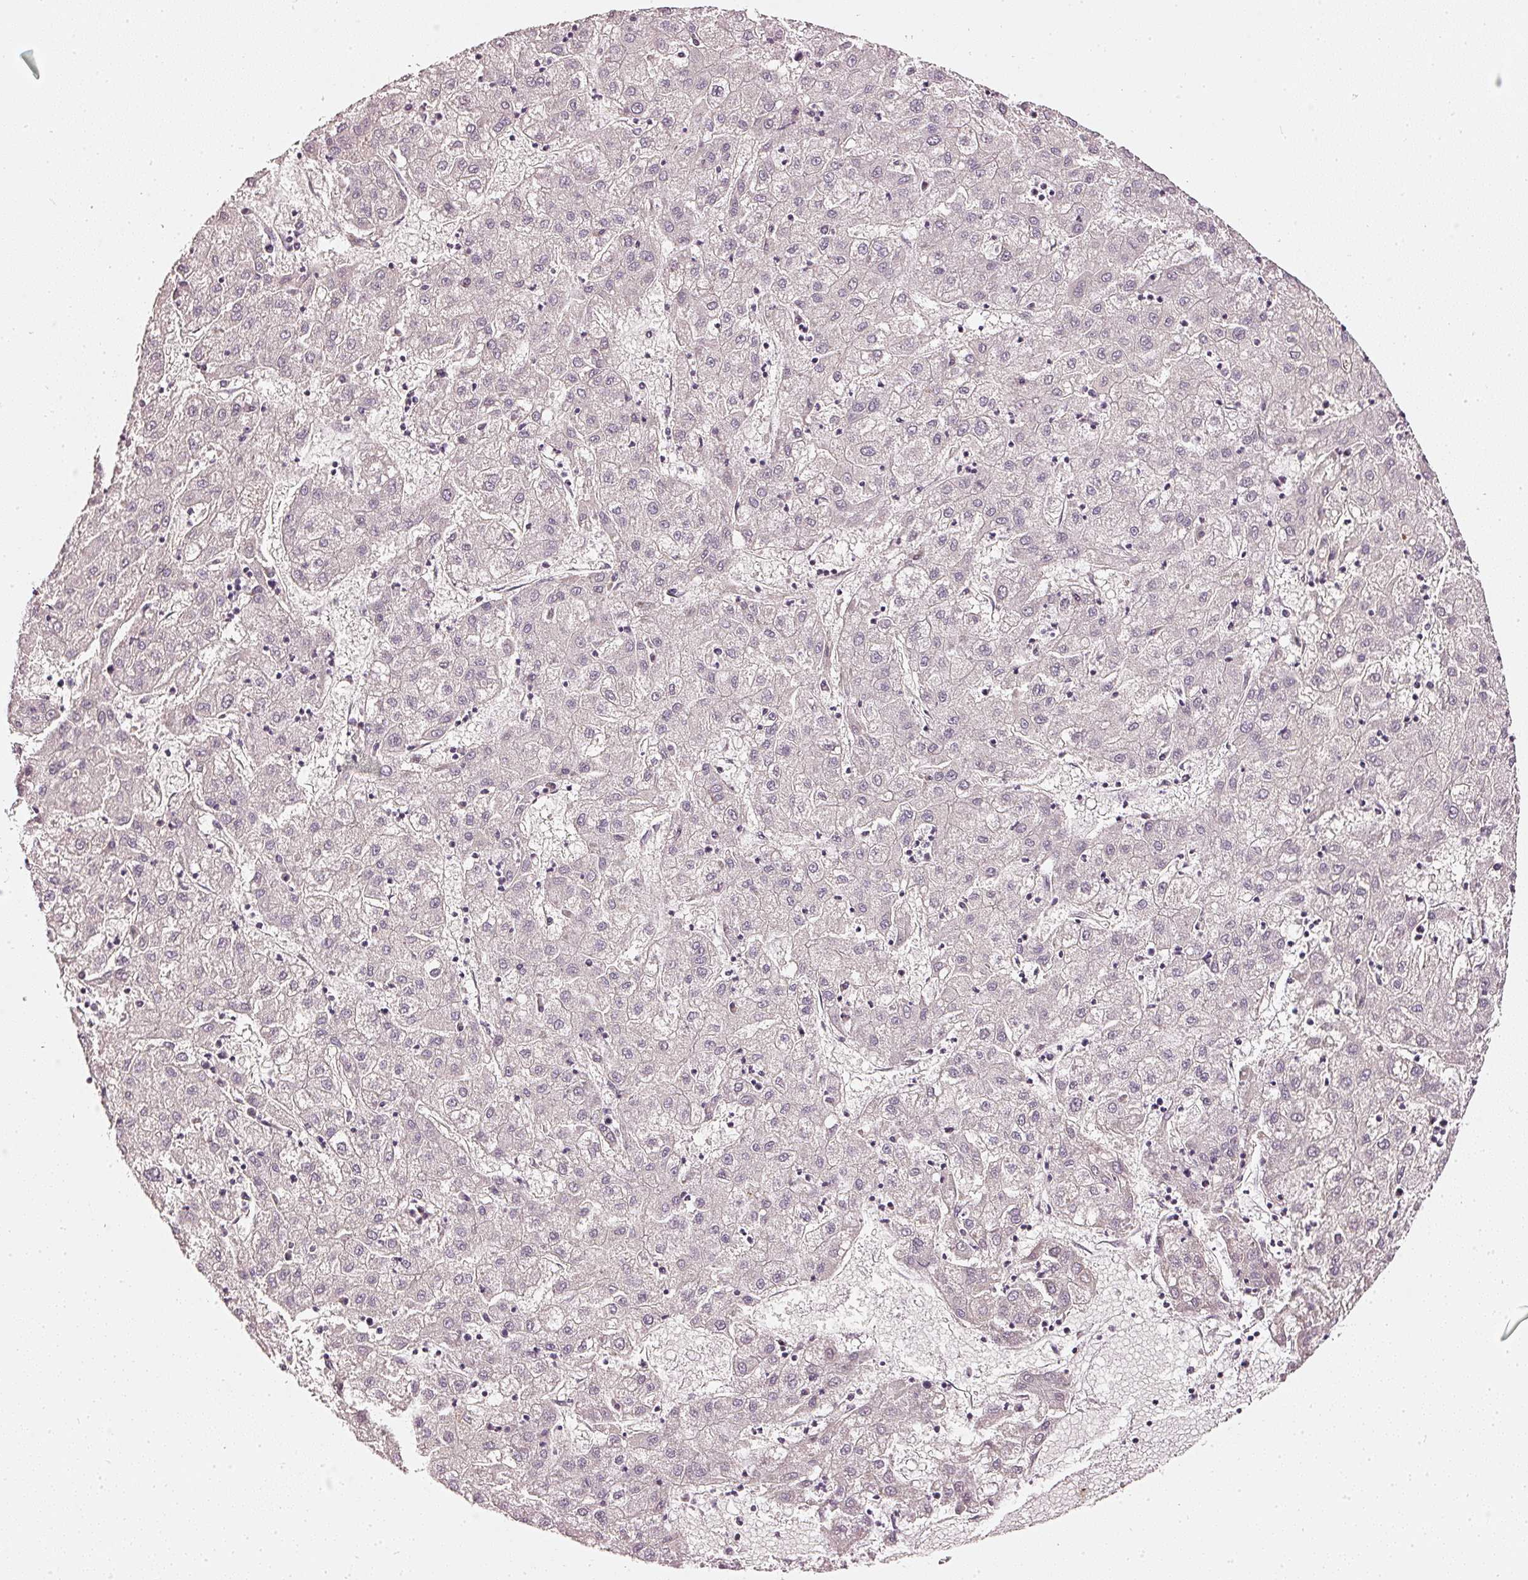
{"staining": {"intensity": "negative", "quantity": "none", "location": "none"}, "tissue": "liver cancer", "cell_type": "Tumor cells", "image_type": "cancer", "snomed": [{"axis": "morphology", "description": "Carcinoma, Hepatocellular, NOS"}, {"axis": "topography", "description": "Liver"}], "caption": "Hepatocellular carcinoma (liver) was stained to show a protein in brown. There is no significant staining in tumor cells.", "gene": "CNP", "patient": {"sex": "male", "age": 72}}